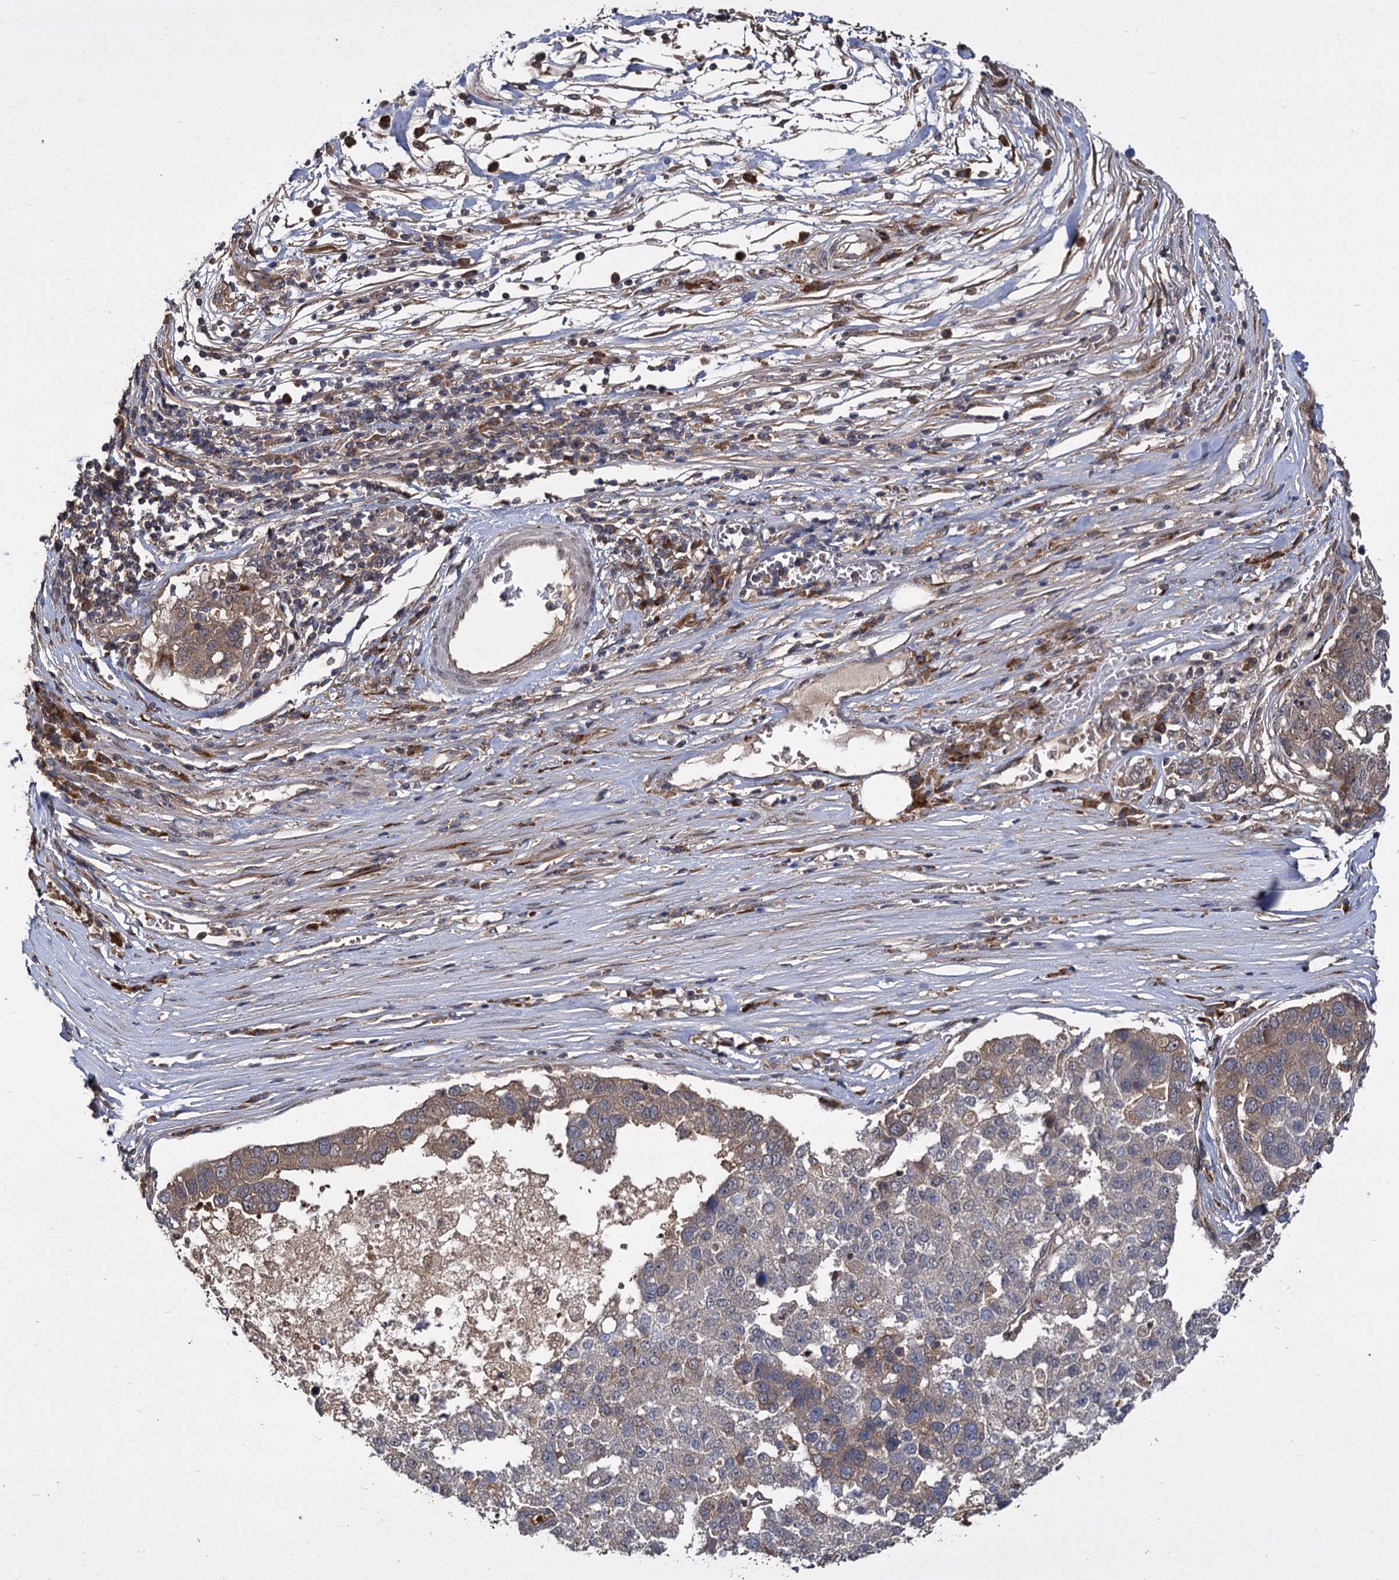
{"staining": {"intensity": "negative", "quantity": "none", "location": "none"}, "tissue": "pancreatic cancer", "cell_type": "Tumor cells", "image_type": "cancer", "snomed": [{"axis": "morphology", "description": "Adenocarcinoma, NOS"}, {"axis": "topography", "description": "Pancreas"}], "caption": "There is no significant expression in tumor cells of pancreatic adenocarcinoma.", "gene": "INPPL1", "patient": {"sex": "female", "age": 61}}